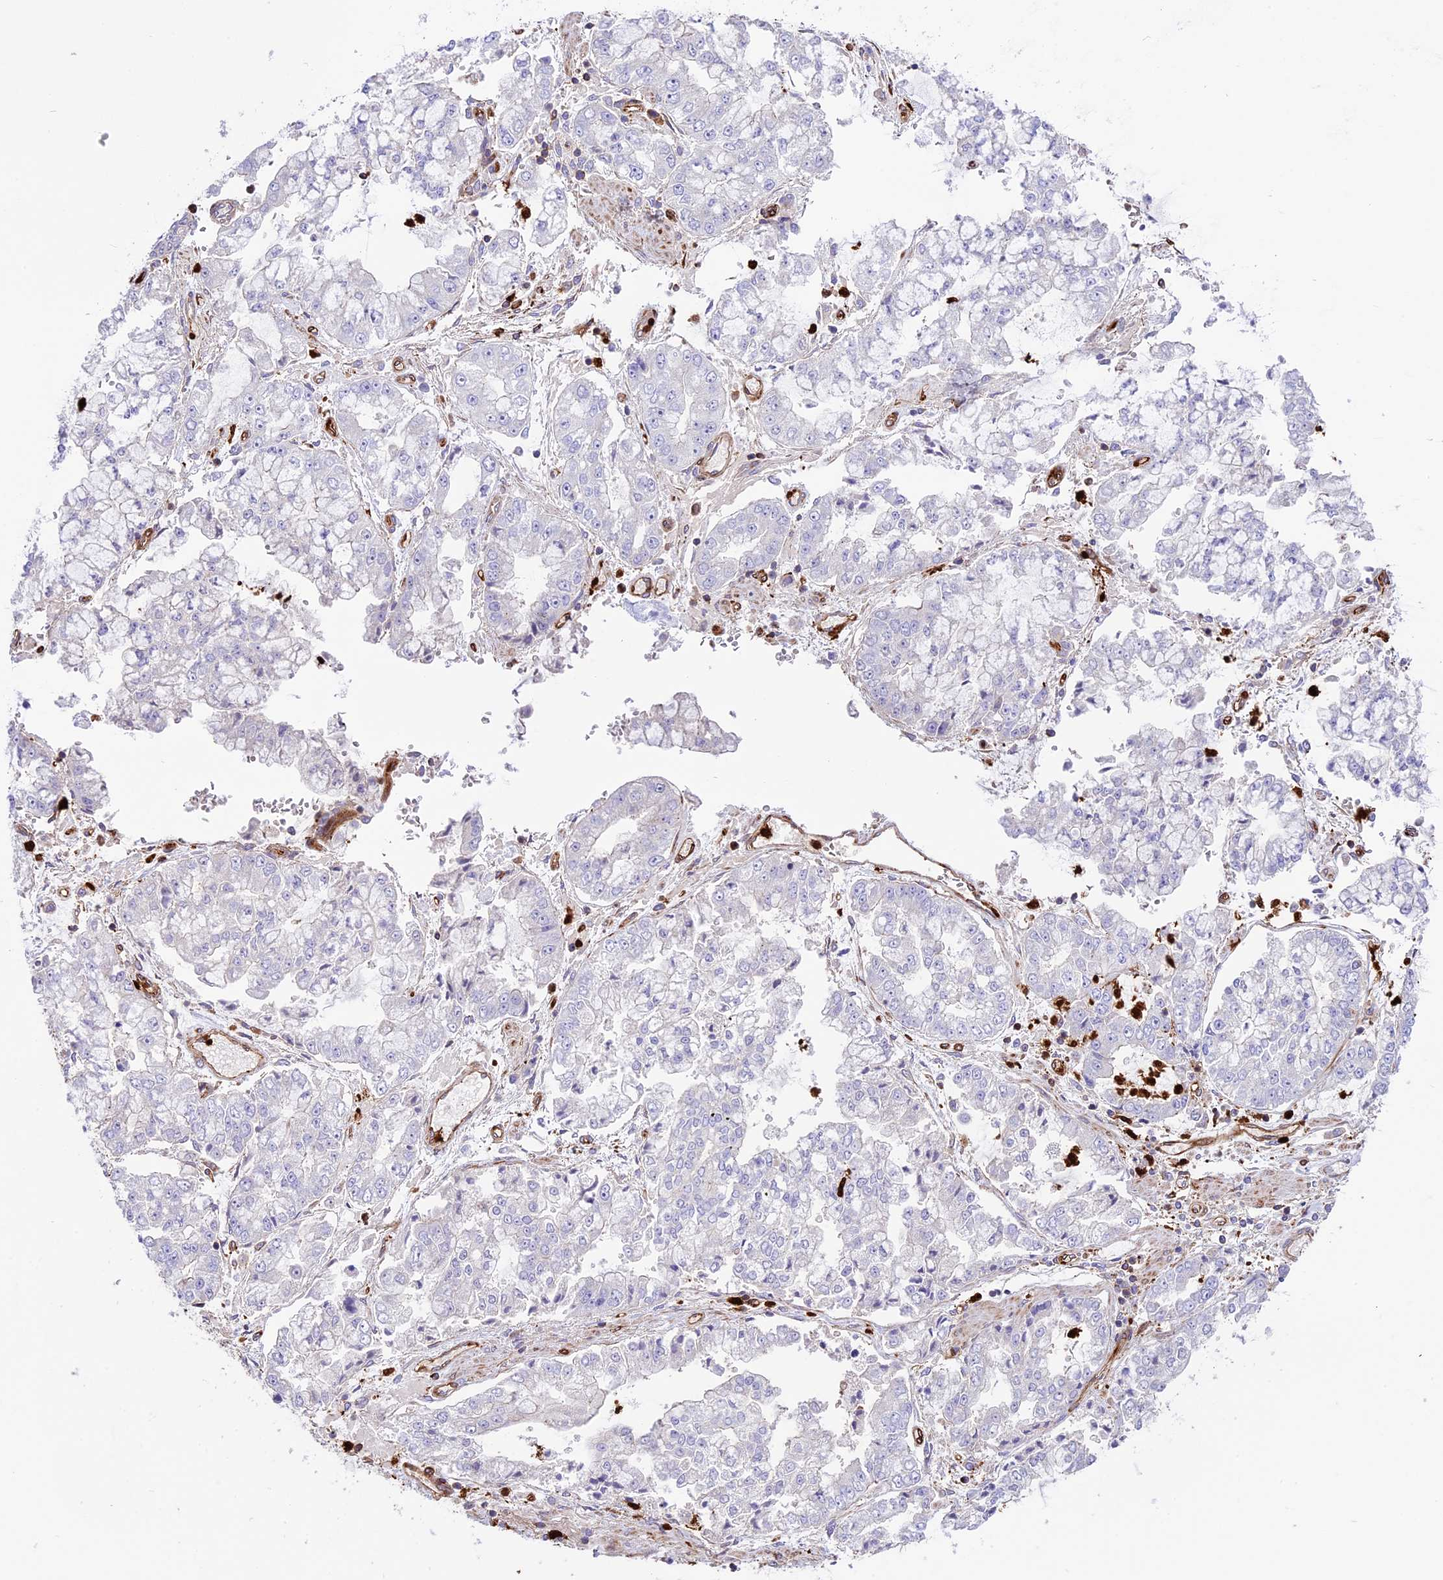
{"staining": {"intensity": "negative", "quantity": "none", "location": "none"}, "tissue": "stomach cancer", "cell_type": "Tumor cells", "image_type": "cancer", "snomed": [{"axis": "morphology", "description": "Adenocarcinoma, NOS"}, {"axis": "topography", "description": "Stomach"}], "caption": "Immunohistochemistry of human stomach cancer shows no staining in tumor cells.", "gene": "CD99L2", "patient": {"sex": "male", "age": 76}}